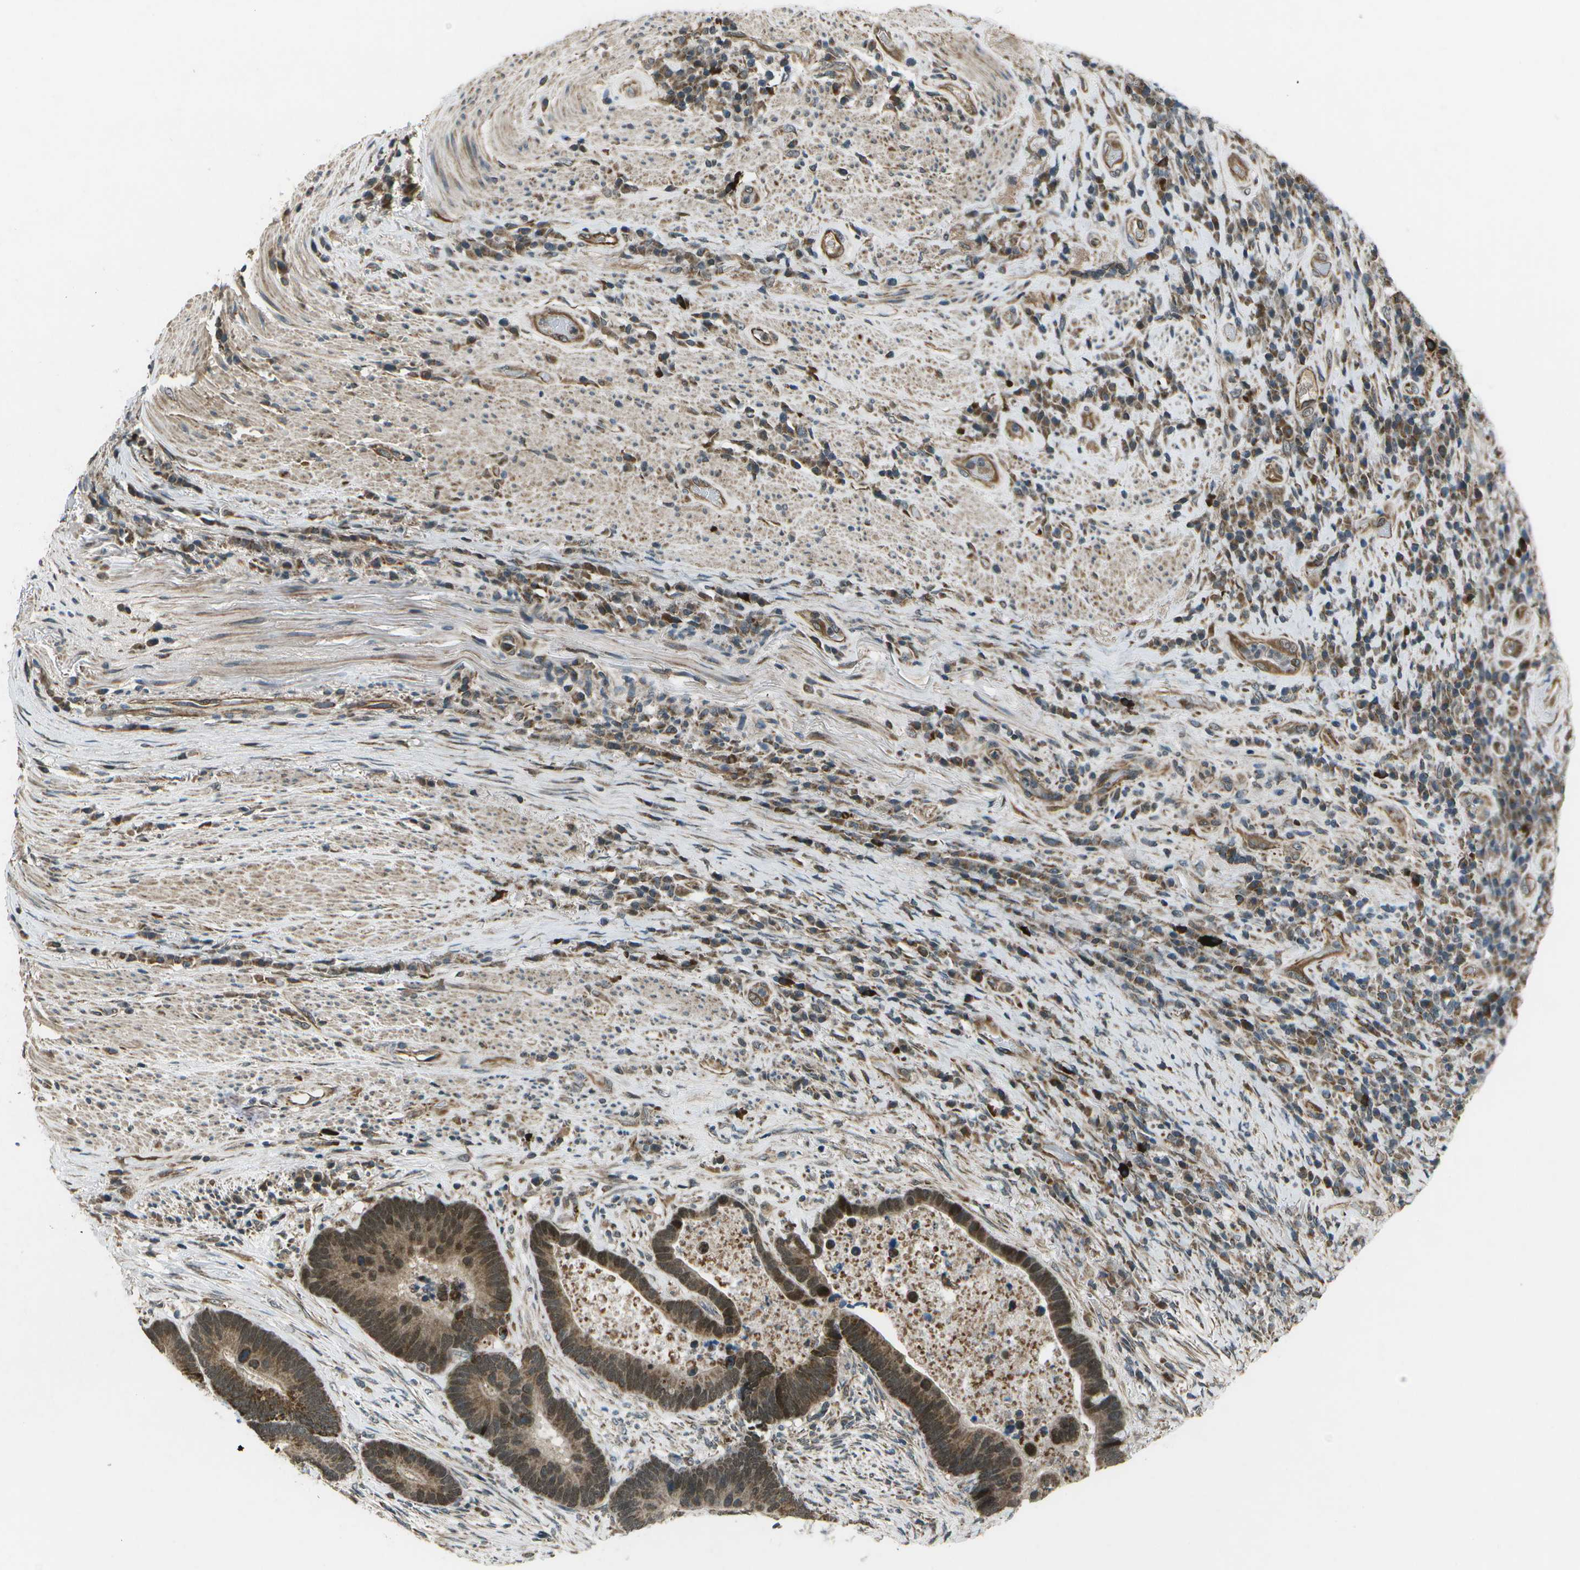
{"staining": {"intensity": "strong", "quantity": ">75%", "location": "cytoplasmic/membranous,nuclear"}, "tissue": "colorectal cancer", "cell_type": "Tumor cells", "image_type": "cancer", "snomed": [{"axis": "morphology", "description": "Adenocarcinoma, NOS"}, {"axis": "topography", "description": "Rectum"}], "caption": "Adenocarcinoma (colorectal) stained with a brown dye exhibits strong cytoplasmic/membranous and nuclear positive expression in approximately >75% of tumor cells.", "gene": "EIF2AK1", "patient": {"sex": "male", "age": 51}}